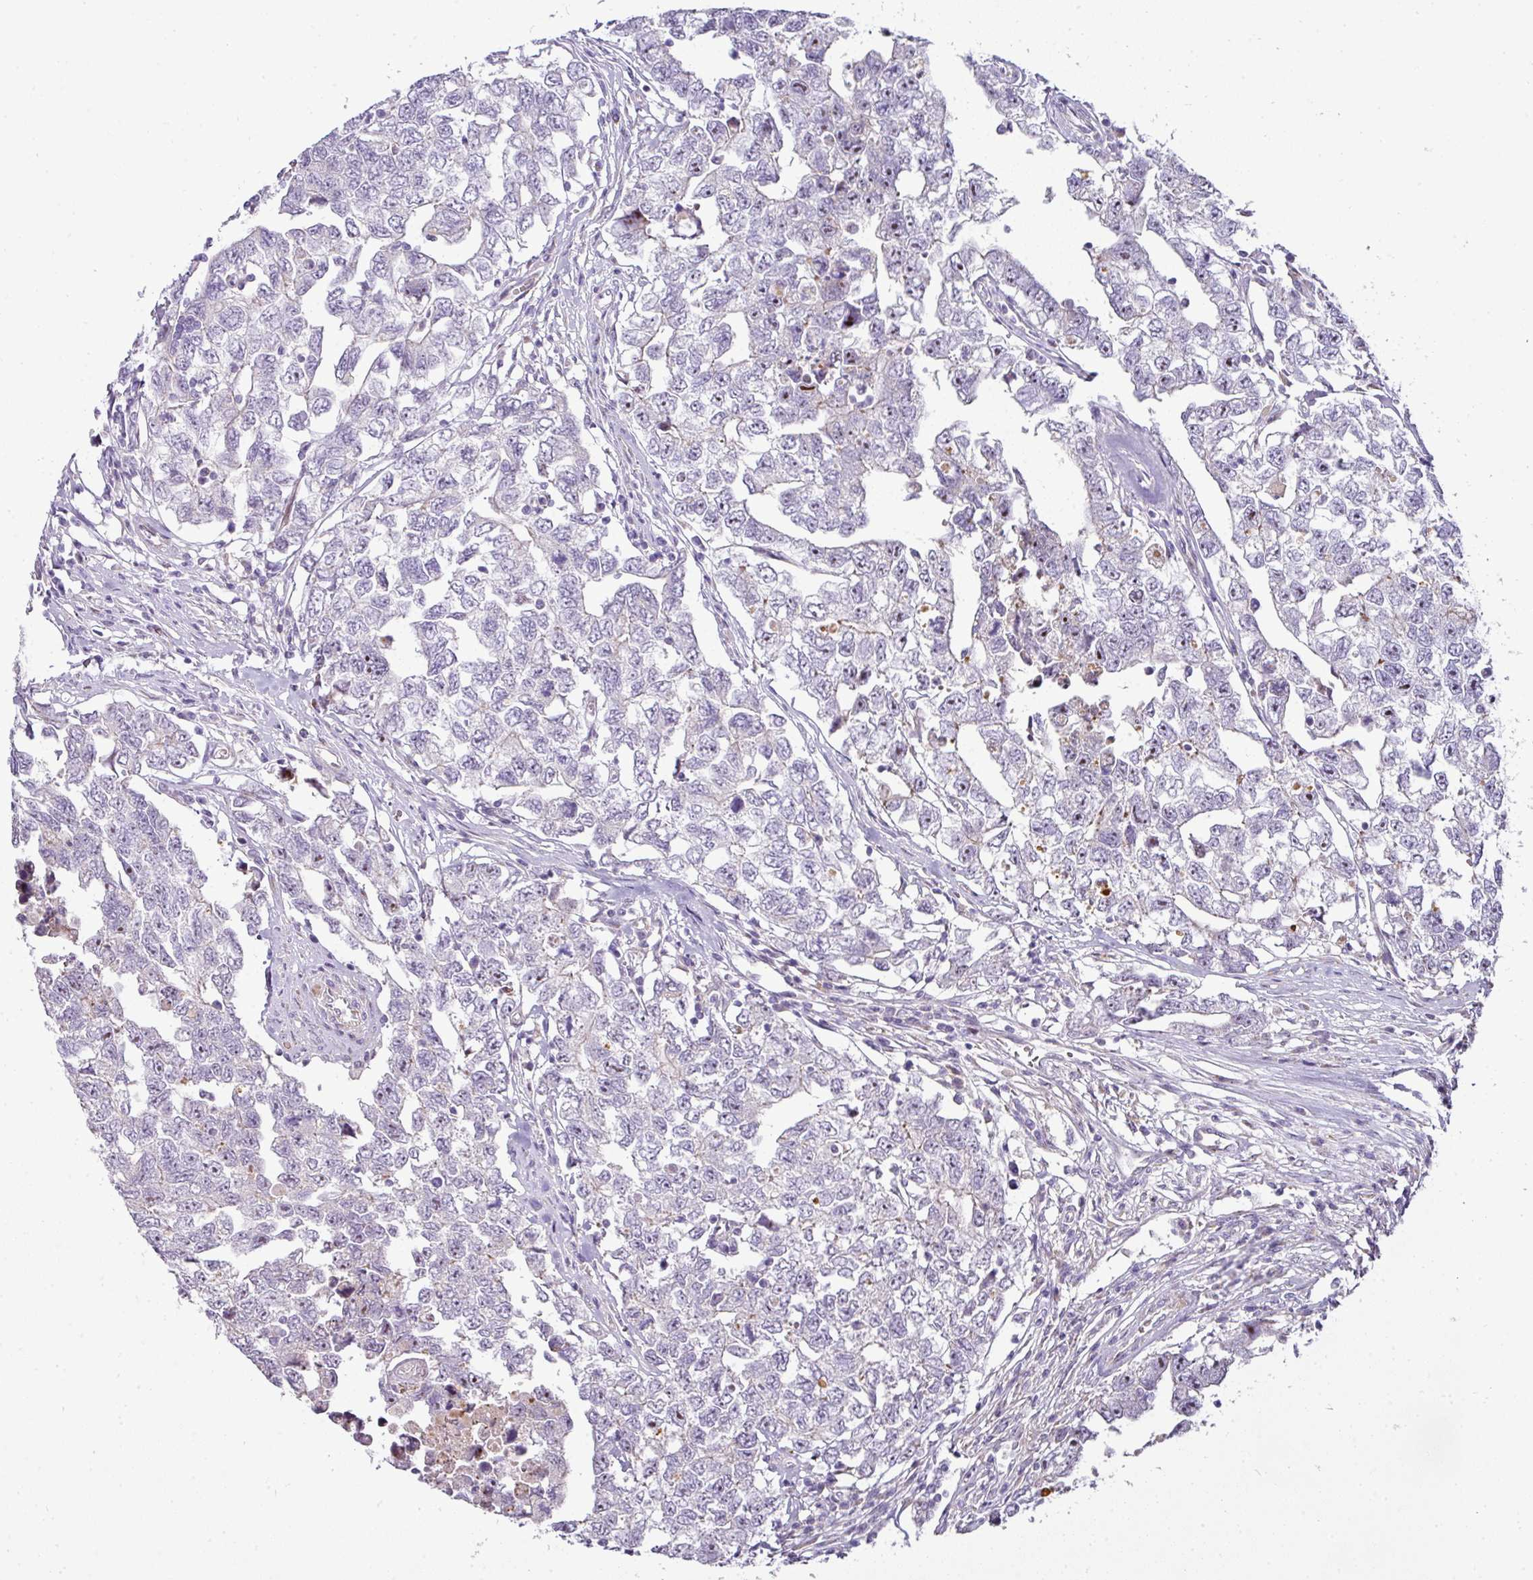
{"staining": {"intensity": "negative", "quantity": "none", "location": "none"}, "tissue": "testis cancer", "cell_type": "Tumor cells", "image_type": "cancer", "snomed": [{"axis": "morphology", "description": "Carcinoma, Embryonal, NOS"}, {"axis": "topography", "description": "Testis"}], "caption": "Tumor cells show no significant expression in testis embryonal carcinoma.", "gene": "ATP6V1F", "patient": {"sex": "male", "age": 22}}